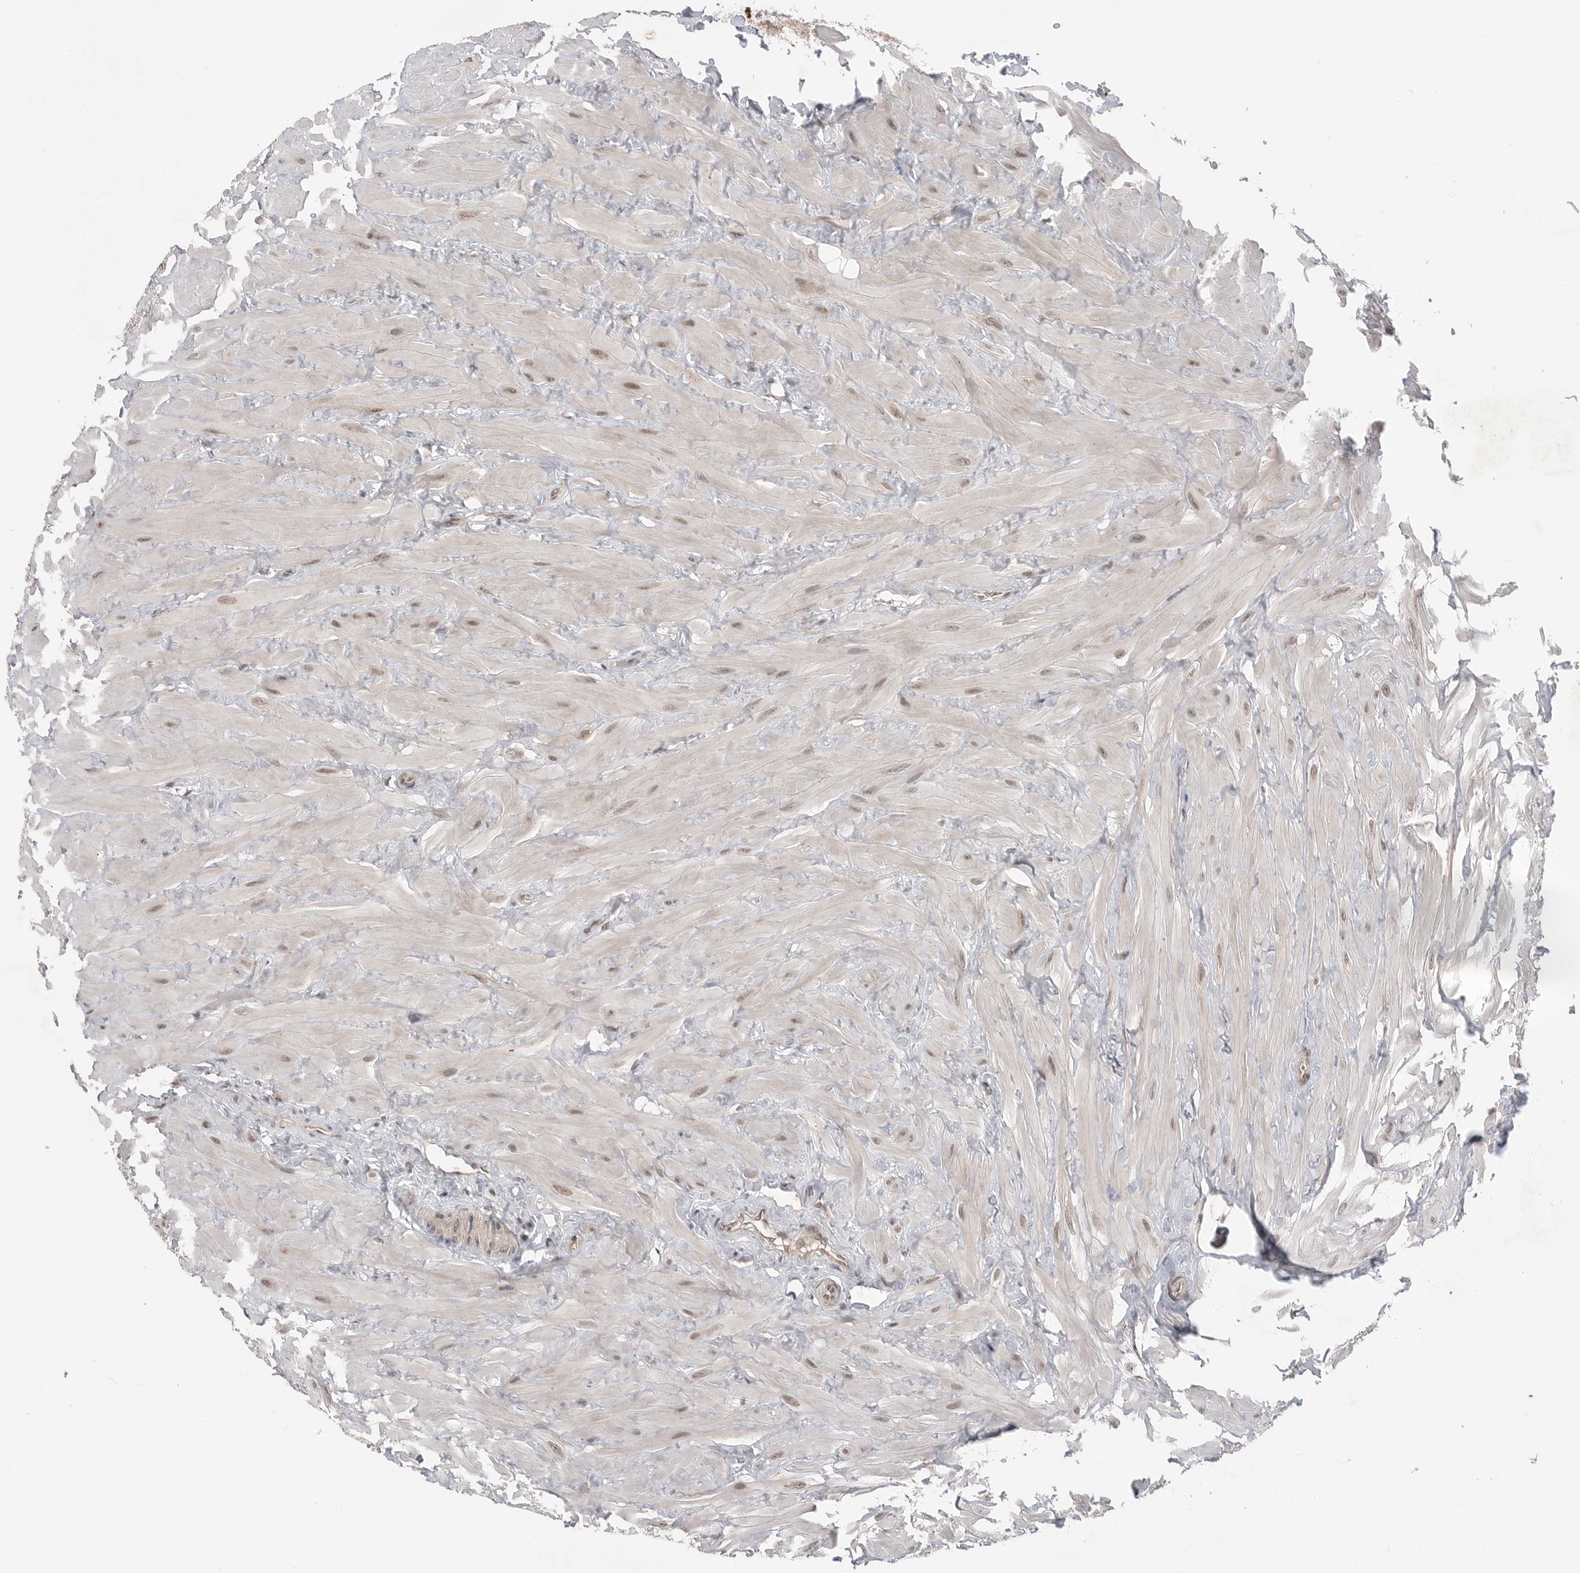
{"staining": {"intensity": "weak", "quantity": "25%-75%", "location": "nuclear"}, "tissue": "epididymis", "cell_type": "Glandular cells", "image_type": "normal", "snomed": [{"axis": "morphology", "description": "Normal tissue, NOS"}, {"axis": "topography", "description": "Soft tissue"}, {"axis": "topography", "description": "Epididymis"}], "caption": "A brown stain shows weak nuclear expression of a protein in glandular cells of unremarkable epididymis.", "gene": "NTAQ1", "patient": {"sex": "male", "age": 26}}